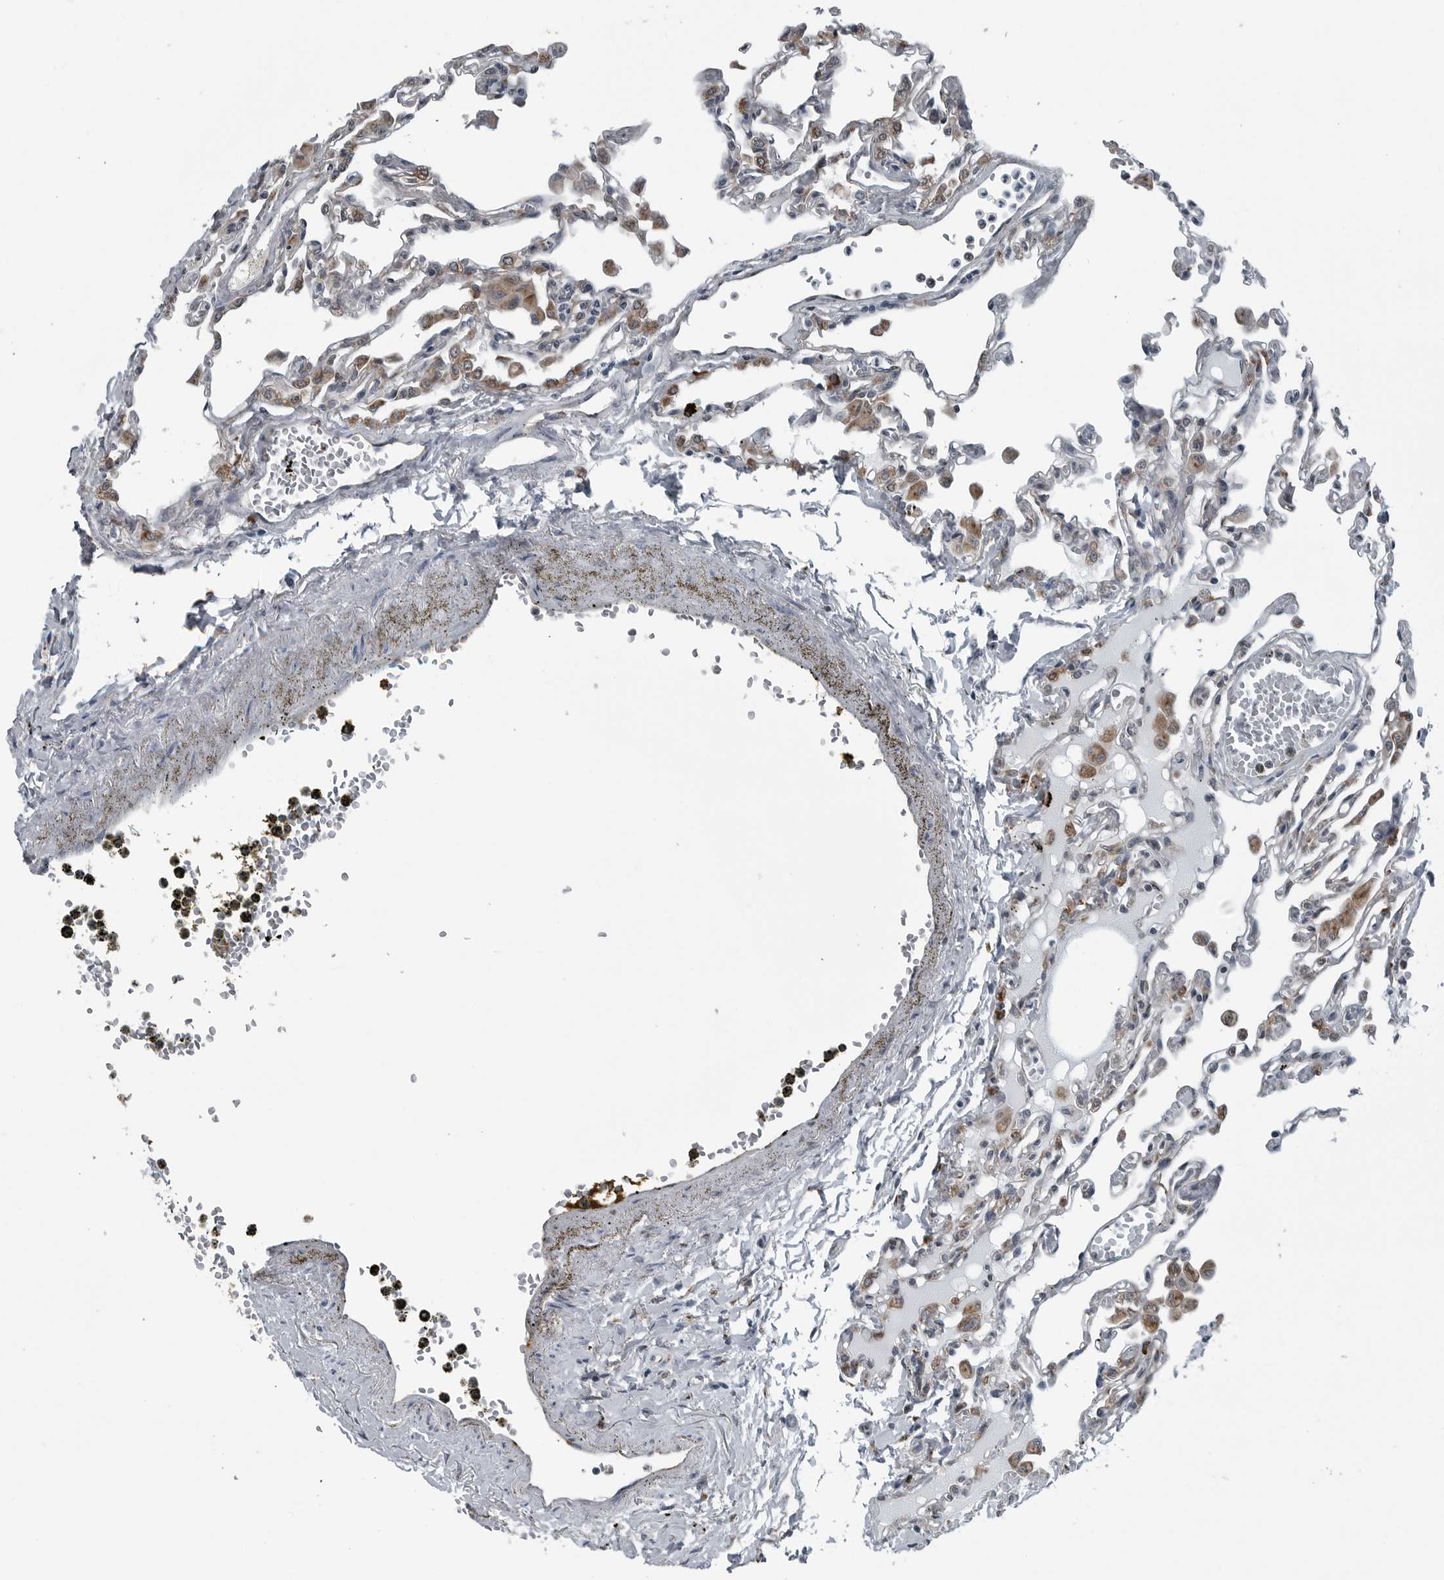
{"staining": {"intensity": "moderate", "quantity": "<25%", "location": "cytoplasmic/membranous"}, "tissue": "lung", "cell_type": "Alveolar cells", "image_type": "normal", "snomed": [{"axis": "morphology", "description": "Normal tissue, NOS"}, {"axis": "topography", "description": "Bronchus"}, {"axis": "topography", "description": "Lung"}], "caption": "Protein staining displays moderate cytoplasmic/membranous positivity in approximately <25% of alveolar cells in unremarkable lung.", "gene": "CEP85", "patient": {"sex": "female", "age": 49}}